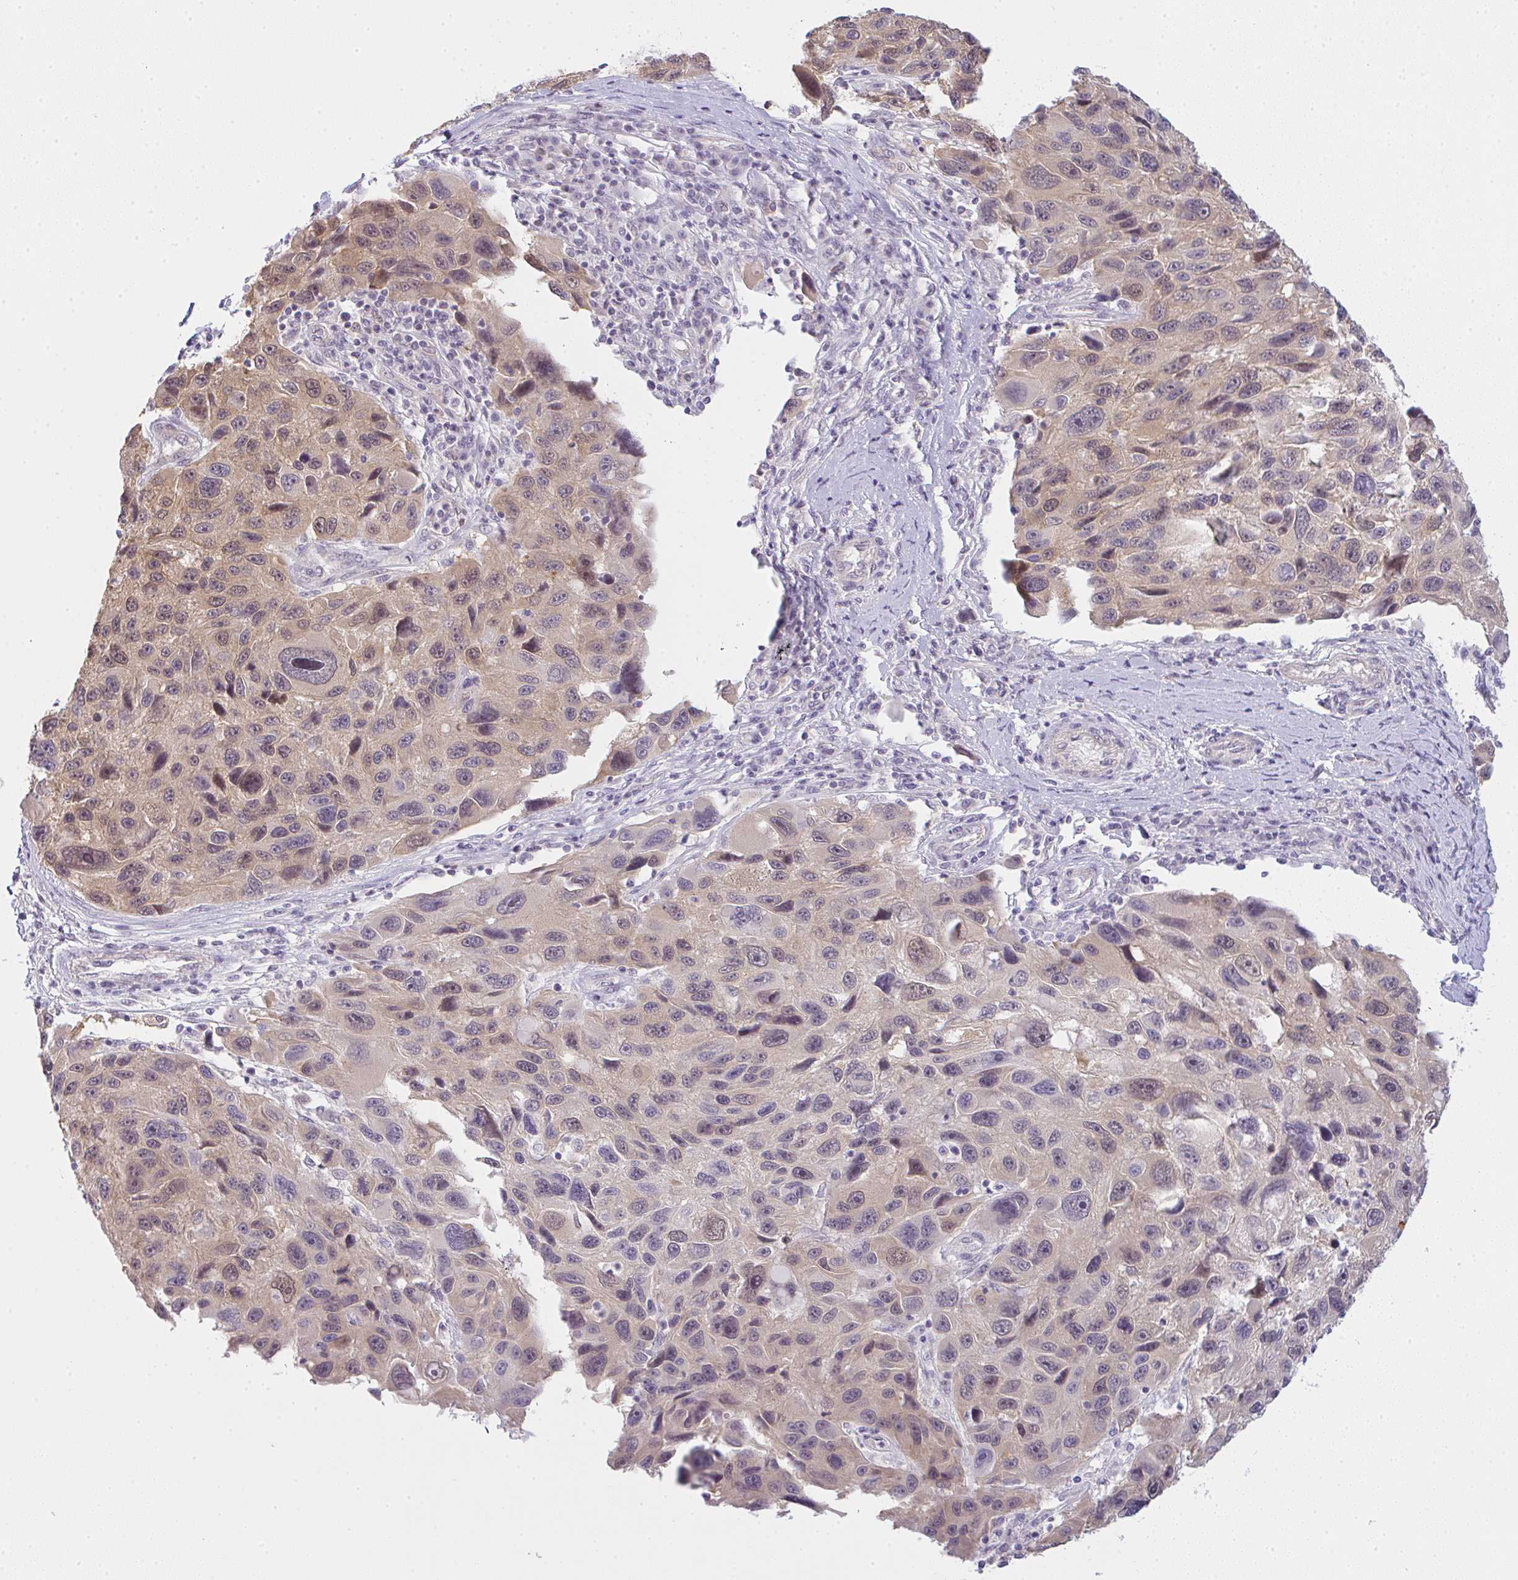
{"staining": {"intensity": "weak", "quantity": "<25%", "location": "cytoplasmic/membranous,nuclear"}, "tissue": "melanoma", "cell_type": "Tumor cells", "image_type": "cancer", "snomed": [{"axis": "morphology", "description": "Malignant melanoma, NOS"}, {"axis": "topography", "description": "Skin"}], "caption": "Tumor cells show no significant positivity in melanoma.", "gene": "CSE1L", "patient": {"sex": "male", "age": 53}}